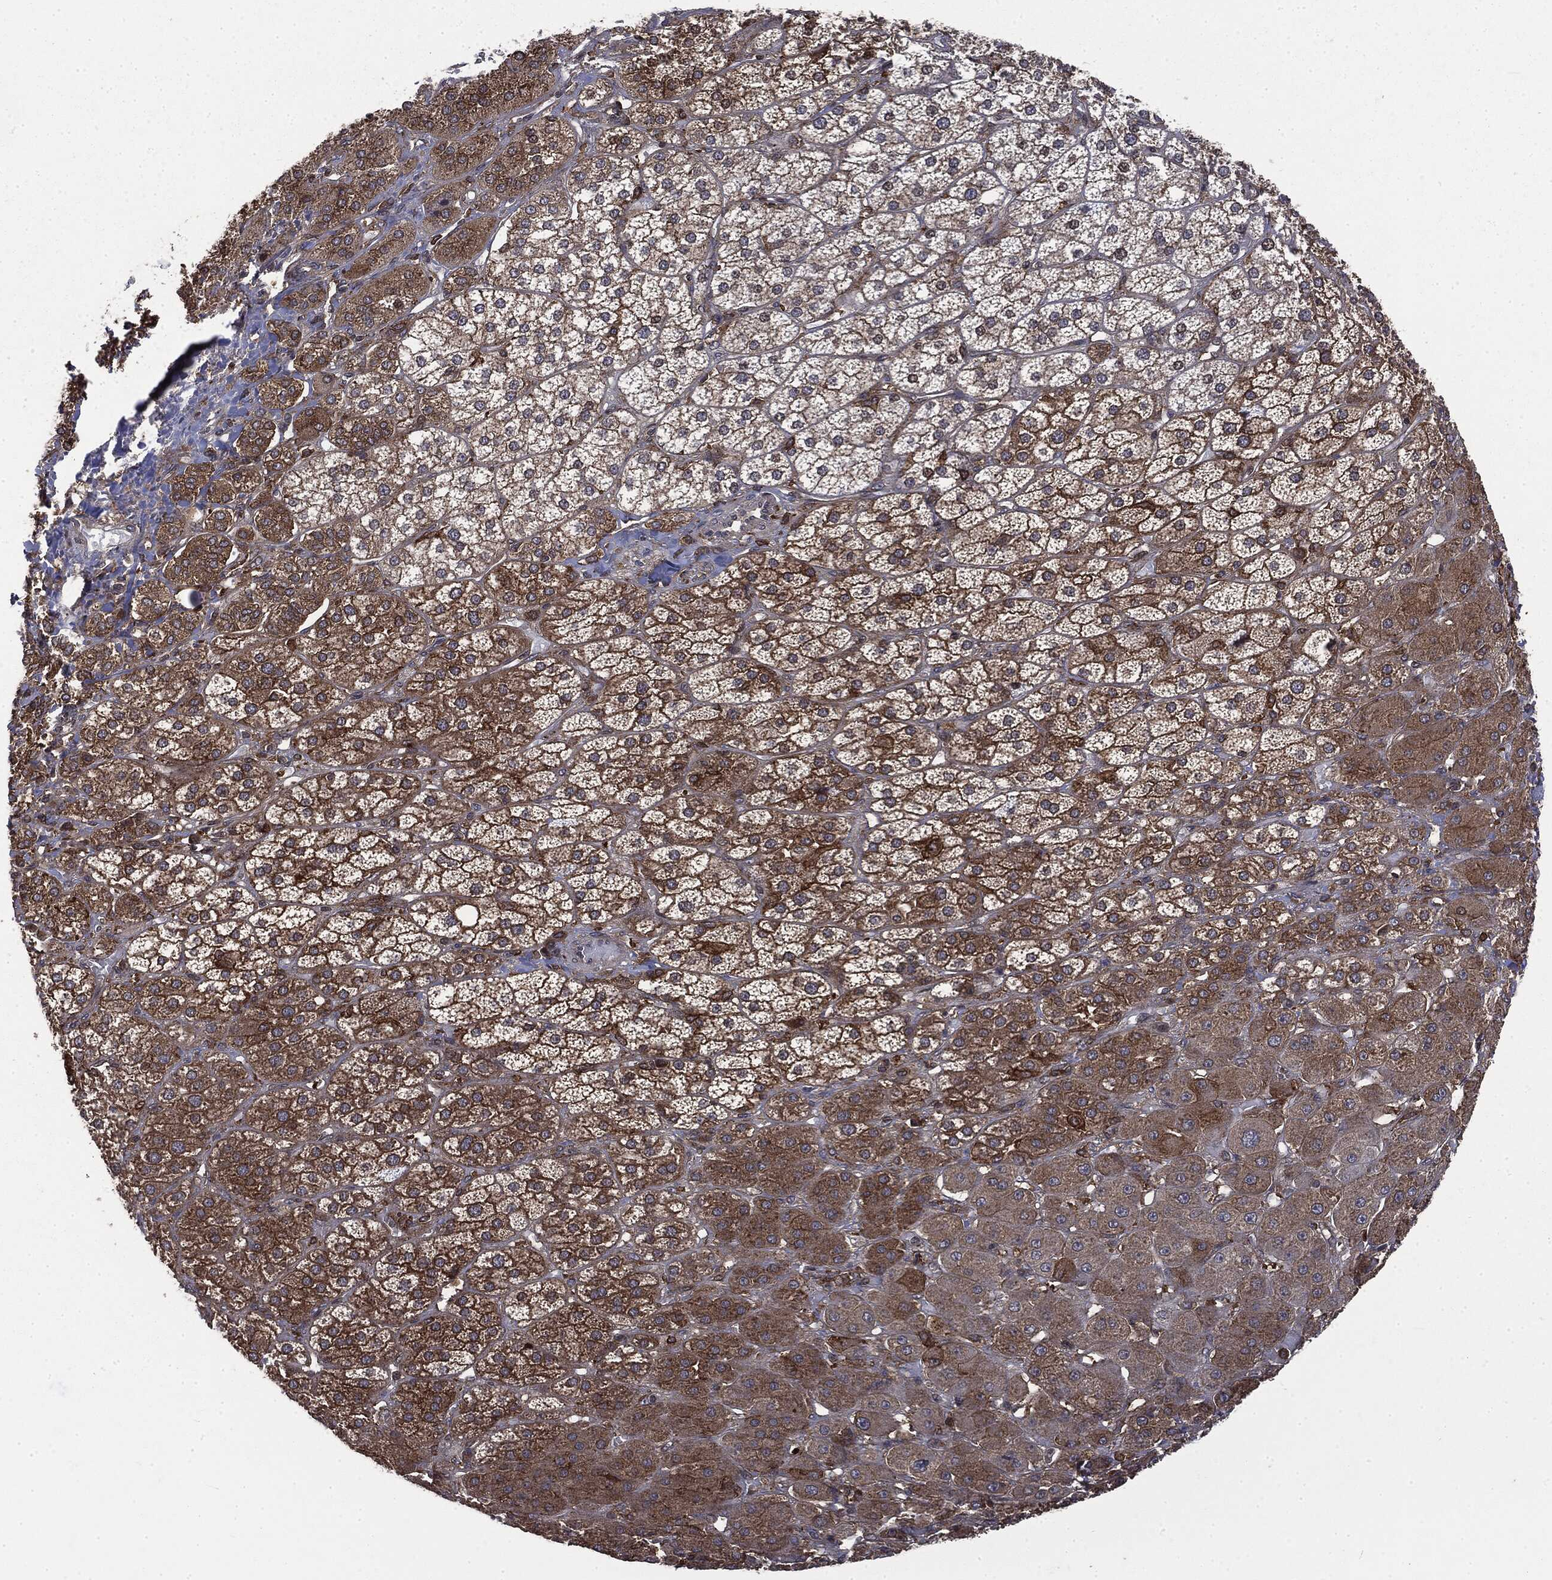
{"staining": {"intensity": "moderate", "quantity": ">75%", "location": "cytoplasmic/membranous"}, "tissue": "adrenal gland", "cell_type": "Glandular cells", "image_type": "normal", "snomed": [{"axis": "morphology", "description": "Normal tissue, NOS"}, {"axis": "topography", "description": "Adrenal gland"}], "caption": "Unremarkable adrenal gland shows moderate cytoplasmic/membranous positivity in approximately >75% of glandular cells, visualized by immunohistochemistry. (IHC, brightfield microscopy, high magnification).", "gene": "SNX5", "patient": {"sex": "male", "age": 70}}